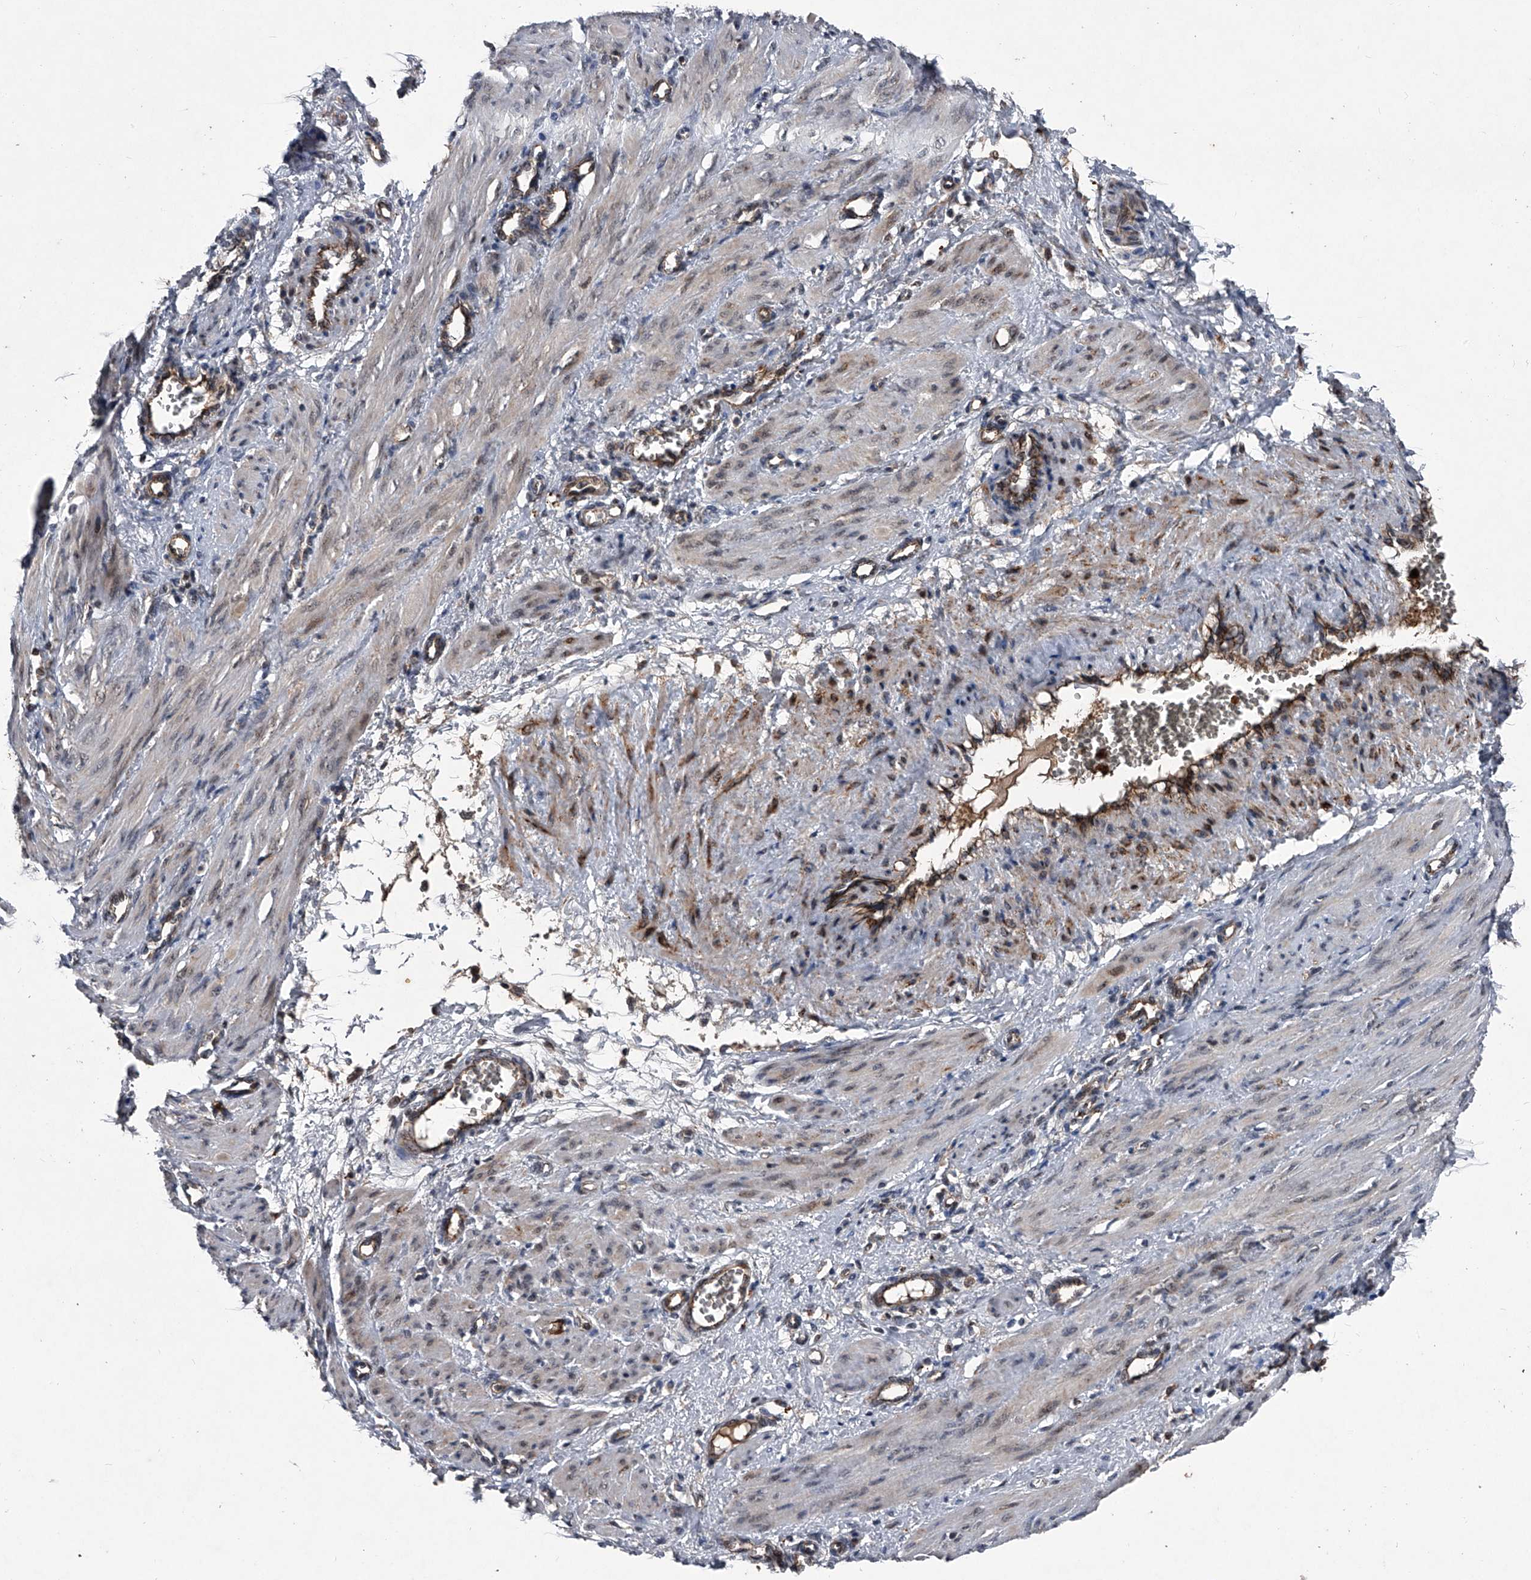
{"staining": {"intensity": "weak", "quantity": "<25%", "location": "nuclear"}, "tissue": "smooth muscle", "cell_type": "Smooth muscle cells", "image_type": "normal", "snomed": [{"axis": "morphology", "description": "Normal tissue, NOS"}, {"axis": "topography", "description": "Endometrium"}], "caption": "Smooth muscle cells are negative for brown protein staining in unremarkable smooth muscle. The staining is performed using DAB (3,3'-diaminobenzidine) brown chromogen with nuclei counter-stained in using hematoxylin.", "gene": "MAPKAP1", "patient": {"sex": "female", "age": 33}}